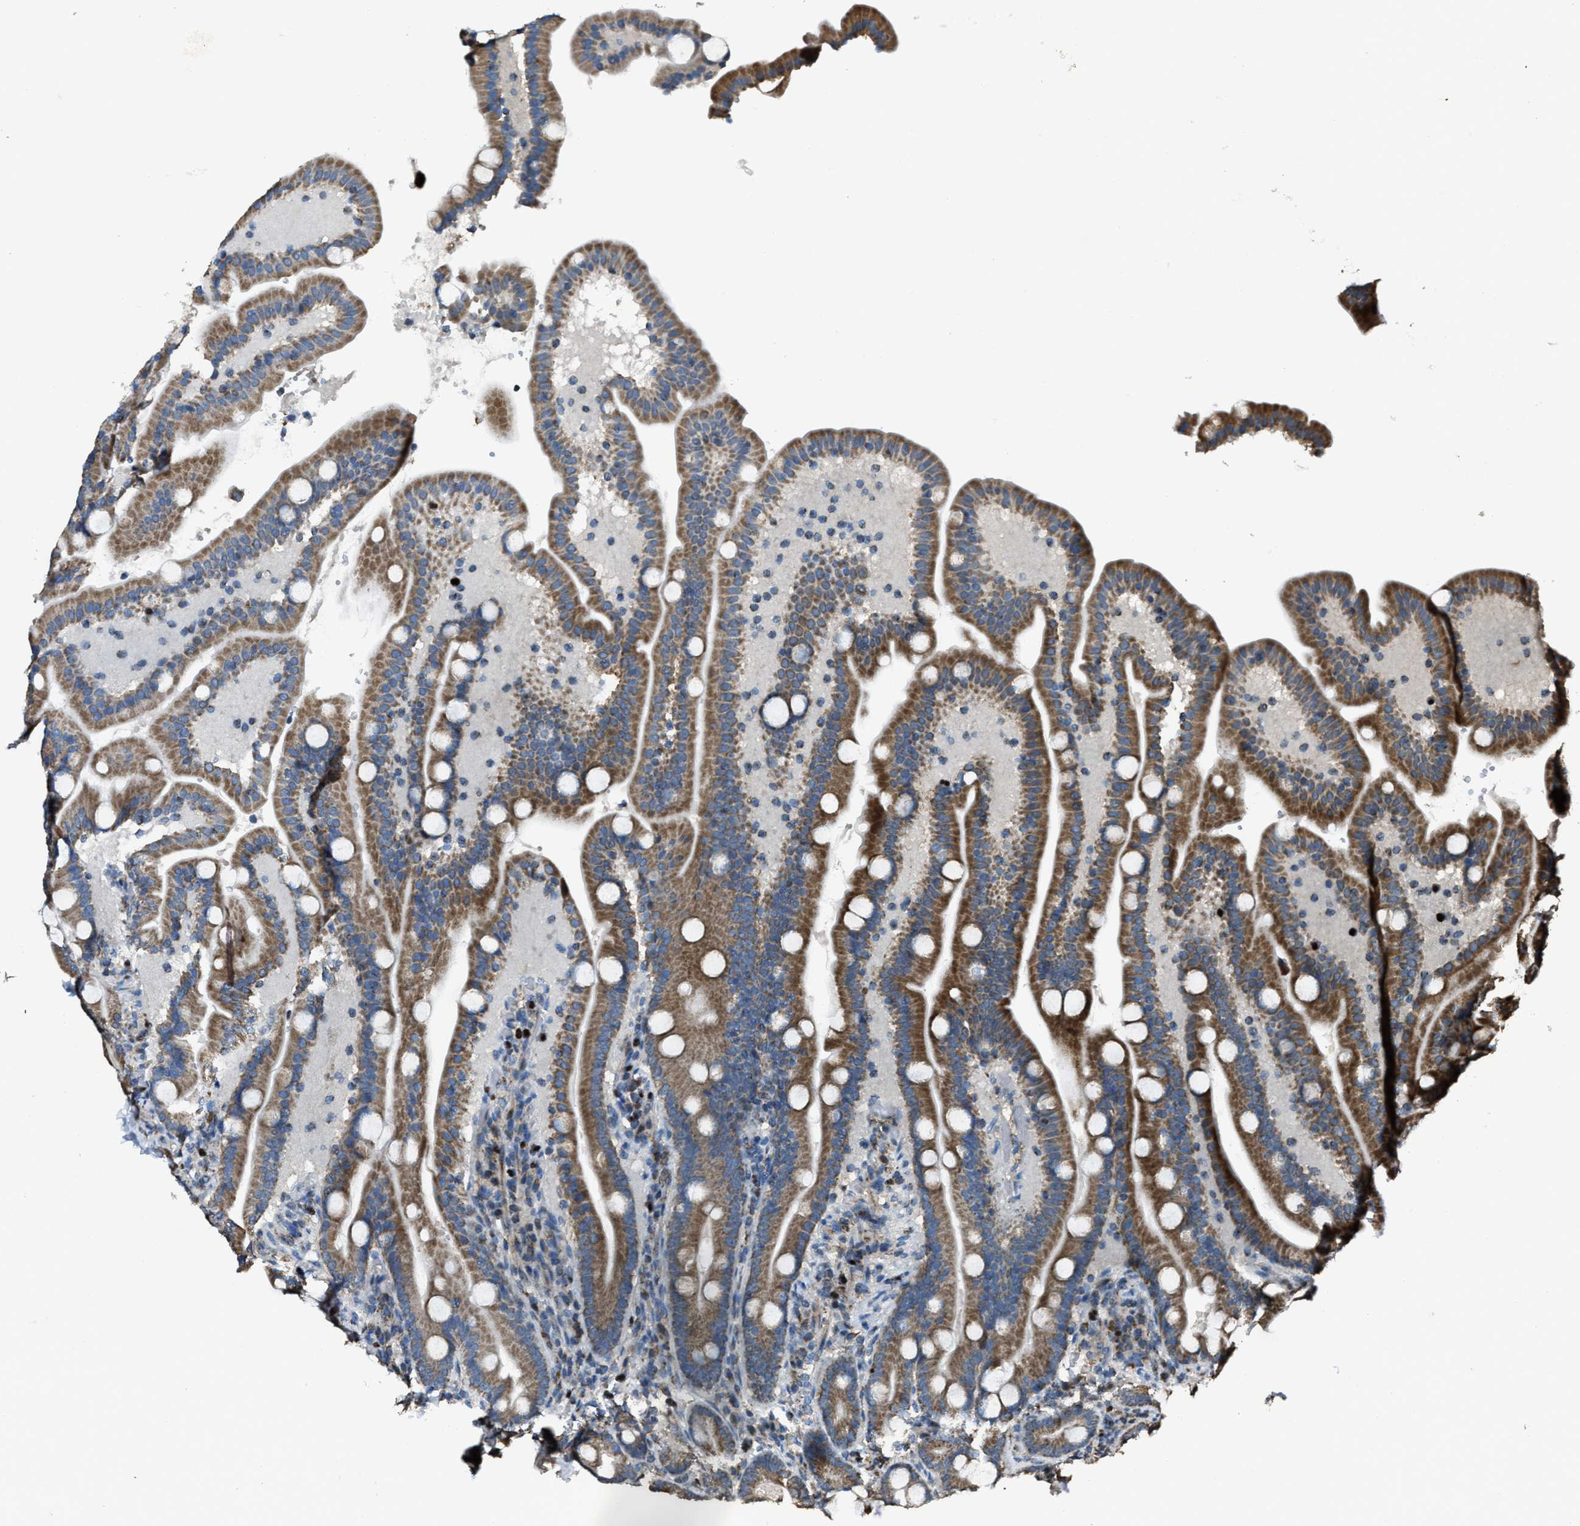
{"staining": {"intensity": "moderate", "quantity": ">75%", "location": "cytoplasmic/membranous"}, "tissue": "duodenum", "cell_type": "Glandular cells", "image_type": "normal", "snomed": [{"axis": "morphology", "description": "Normal tissue, NOS"}, {"axis": "topography", "description": "Duodenum"}], "caption": "Protein analysis of benign duodenum reveals moderate cytoplasmic/membranous positivity in approximately >75% of glandular cells. (brown staining indicates protein expression, while blue staining denotes nuclei).", "gene": "SLC25A11", "patient": {"sex": "male", "age": 54}}